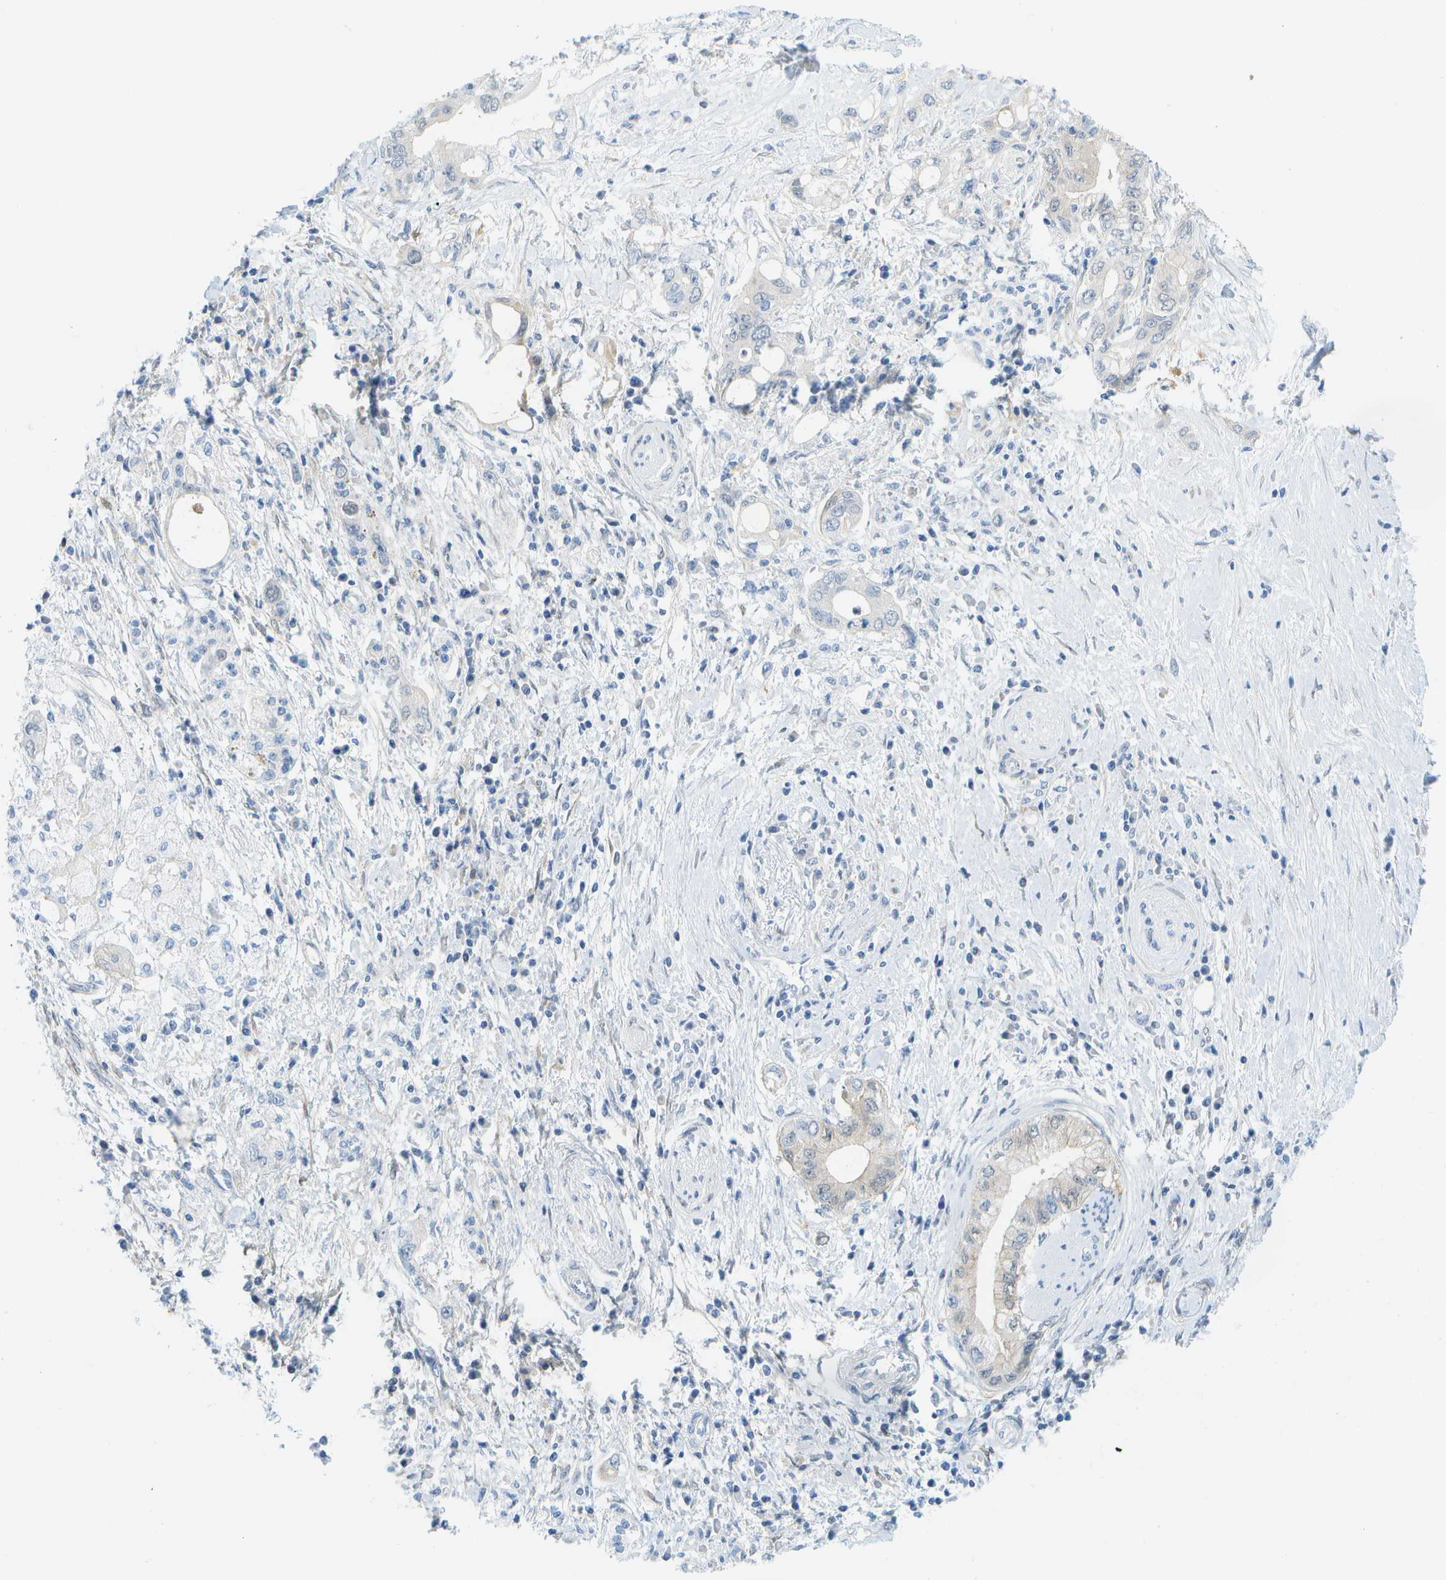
{"staining": {"intensity": "negative", "quantity": "none", "location": "none"}, "tissue": "pancreatic cancer", "cell_type": "Tumor cells", "image_type": "cancer", "snomed": [{"axis": "morphology", "description": "Adenocarcinoma, NOS"}, {"axis": "topography", "description": "Pancreas"}], "caption": "High power microscopy micrograph of an immunohistochemistry (IHC) photomicrograph of pancreatic cancer, revealing no significant positivity in tumor cells.", "gene": "CUL9", "patient": {"sex": "female", "age": 73}}